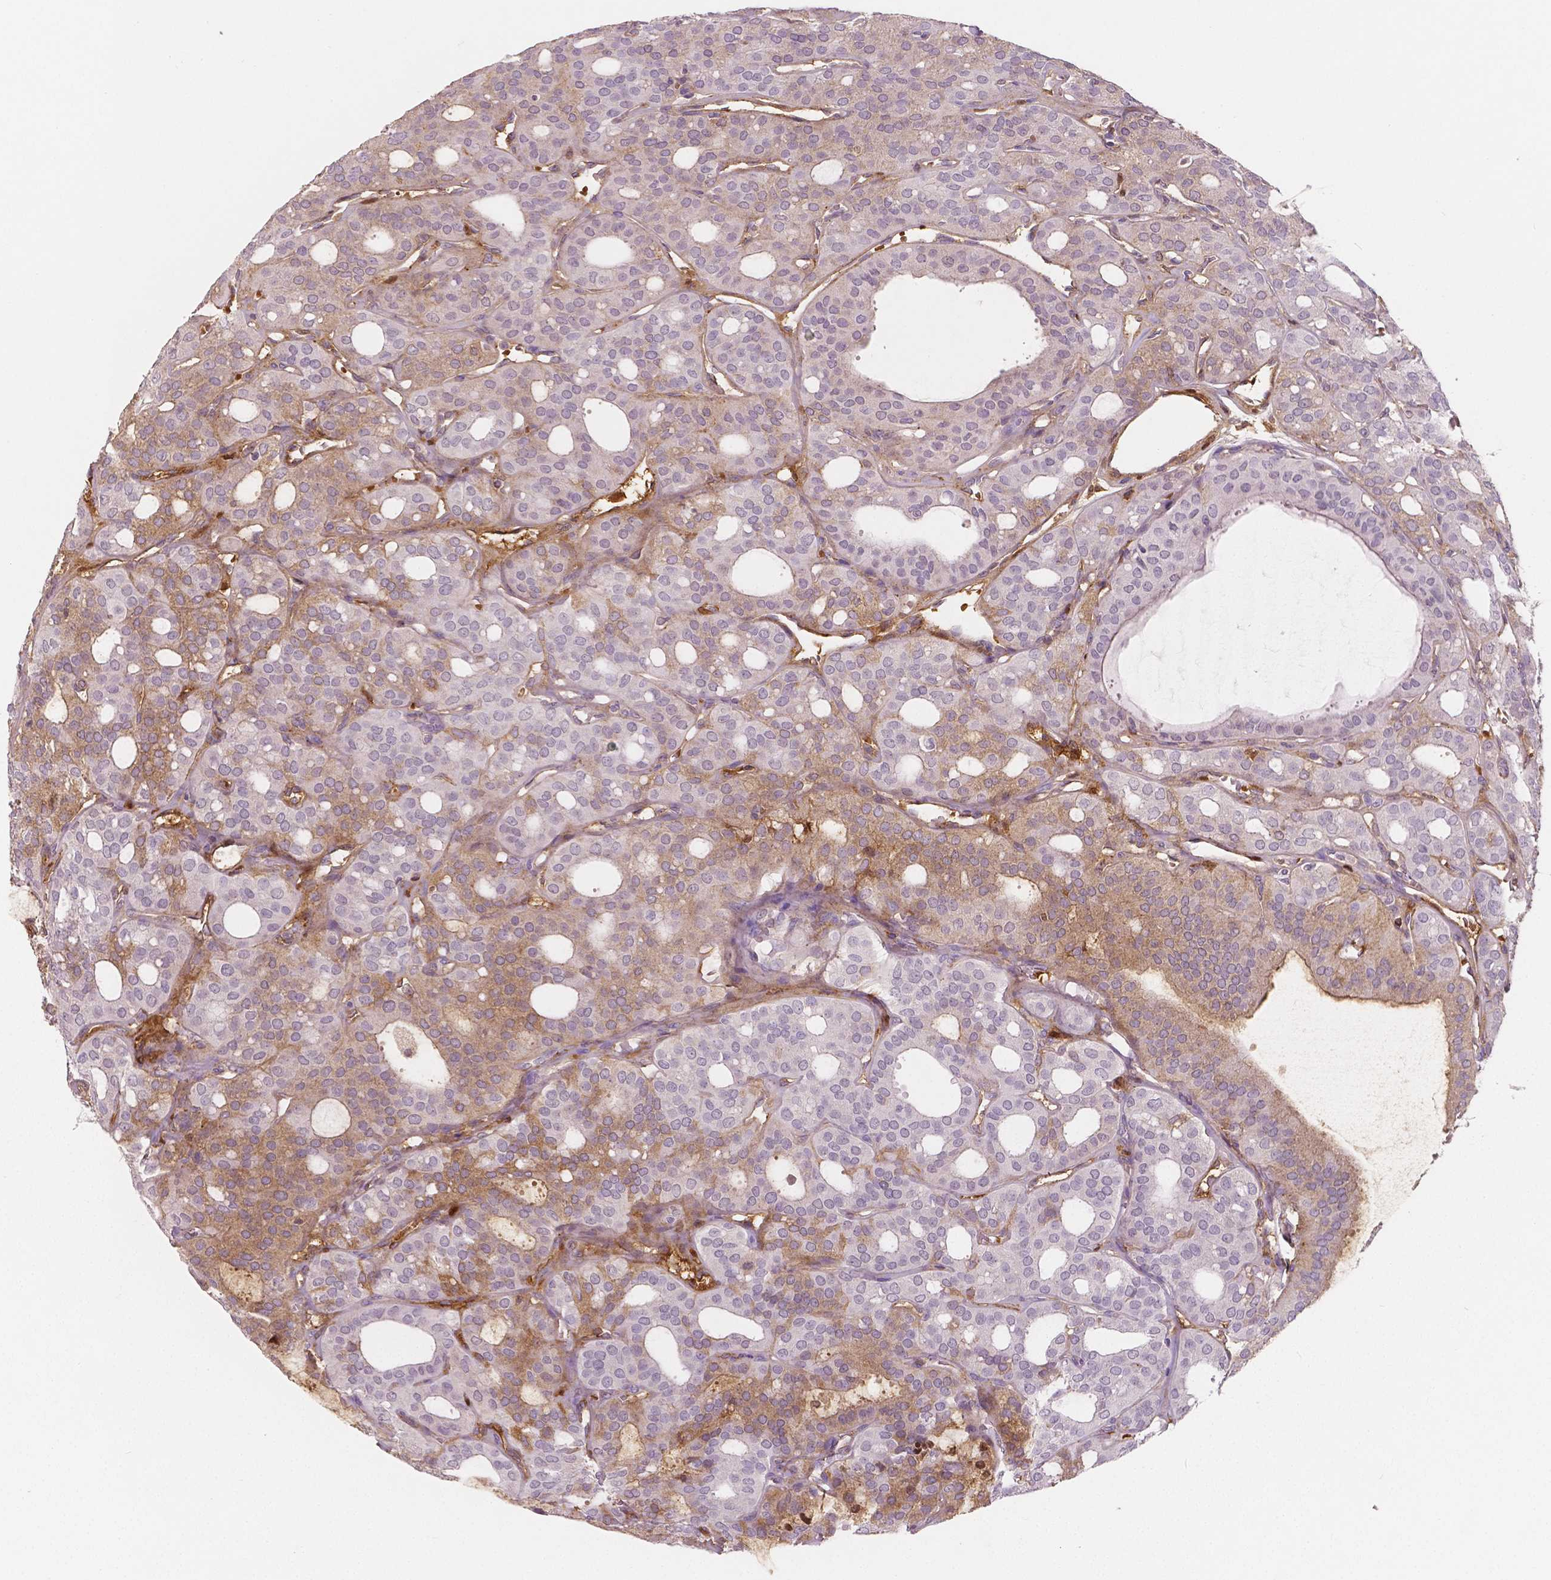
{"staining": {"intensity": "weak", "quantity": "25%-75%", "location": "cytoplasmic/membranous"}, "tissue": "thyroid cancer", "cell_type": "Tumor cells", "image_type": "cancer", "snomed": [{"axis": "morphology", "description": "Follicular adenoma carcinoma, NOS"}, {"axis": "topography", "description": "Thyroid gland"}], "caption": "DAB (3,3'-diaminobenzidine) immunohistochemical staining of human thyroid follicular adenoma carcinoma displays weak cytoplasmic/membranous protein positivity in about 25%-75% of tumor cells. (DAB IHC, brown staining for protein, blue staining for nuclei).", "gene": "APOA4", "patient": {"sex": "male", "age": 75}}